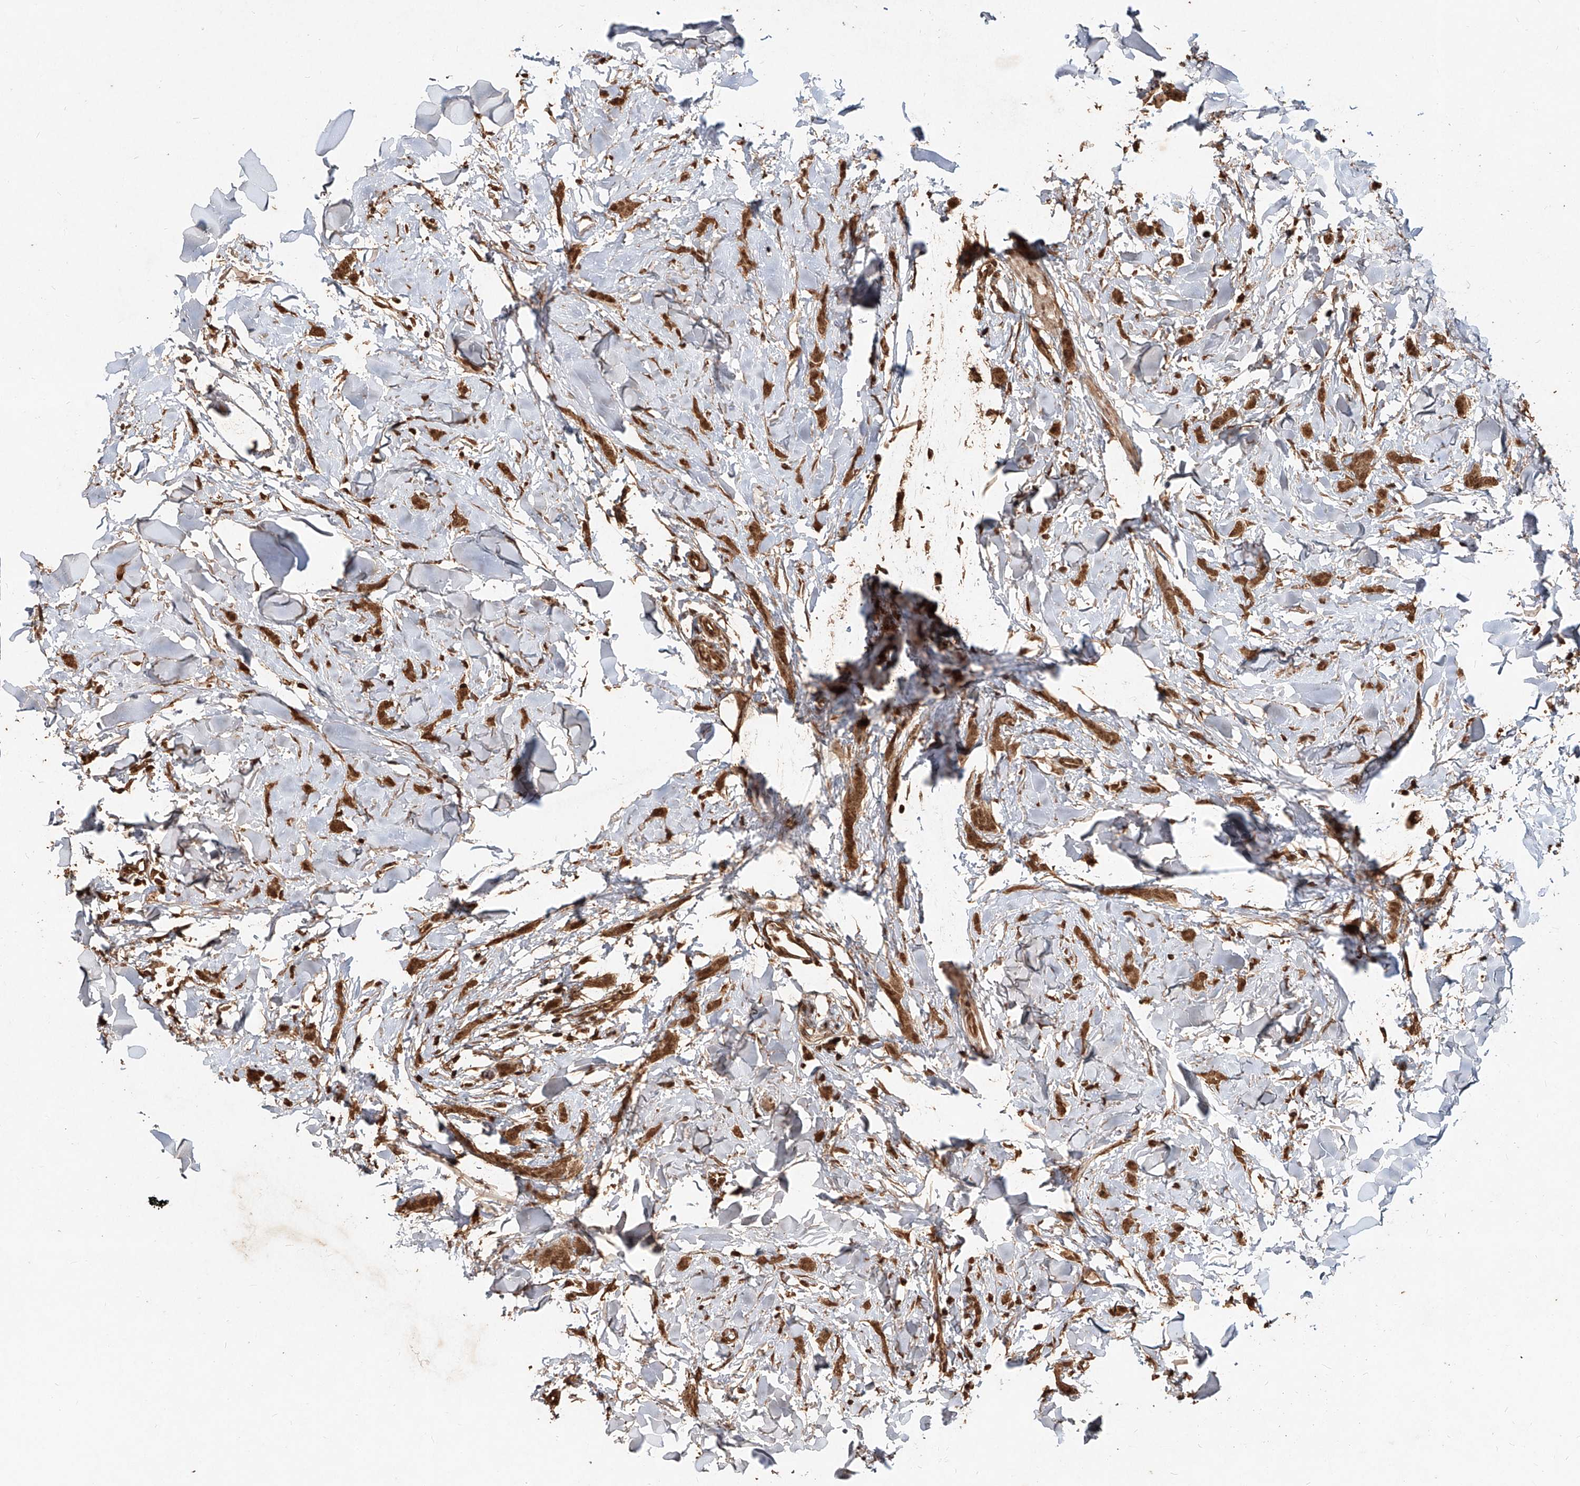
{"staining": {"intensity": "moderate", "quantity": ">75%", "location": "cytoplasmic/membranous,nuclear"}, "tissue": "breast cancer", "cell_type": "Tumor cells", "image_type": "cancer", "snomed": [{"axis": "morphology", "description": "Lobular carcinoma"}, {"axis": "topography", "description": "Skin"}, {"axis": "topography", "description": "Breast"}], "caption": "Human breast lobular carcinoma stained for a protein (brown) displays moderate cytoplasmic/membranous and nuclear positive positivity in approximately >75% of tumor cells.", "gene": "UBE2K", "patient": {"sex": "female", "age": 46}}